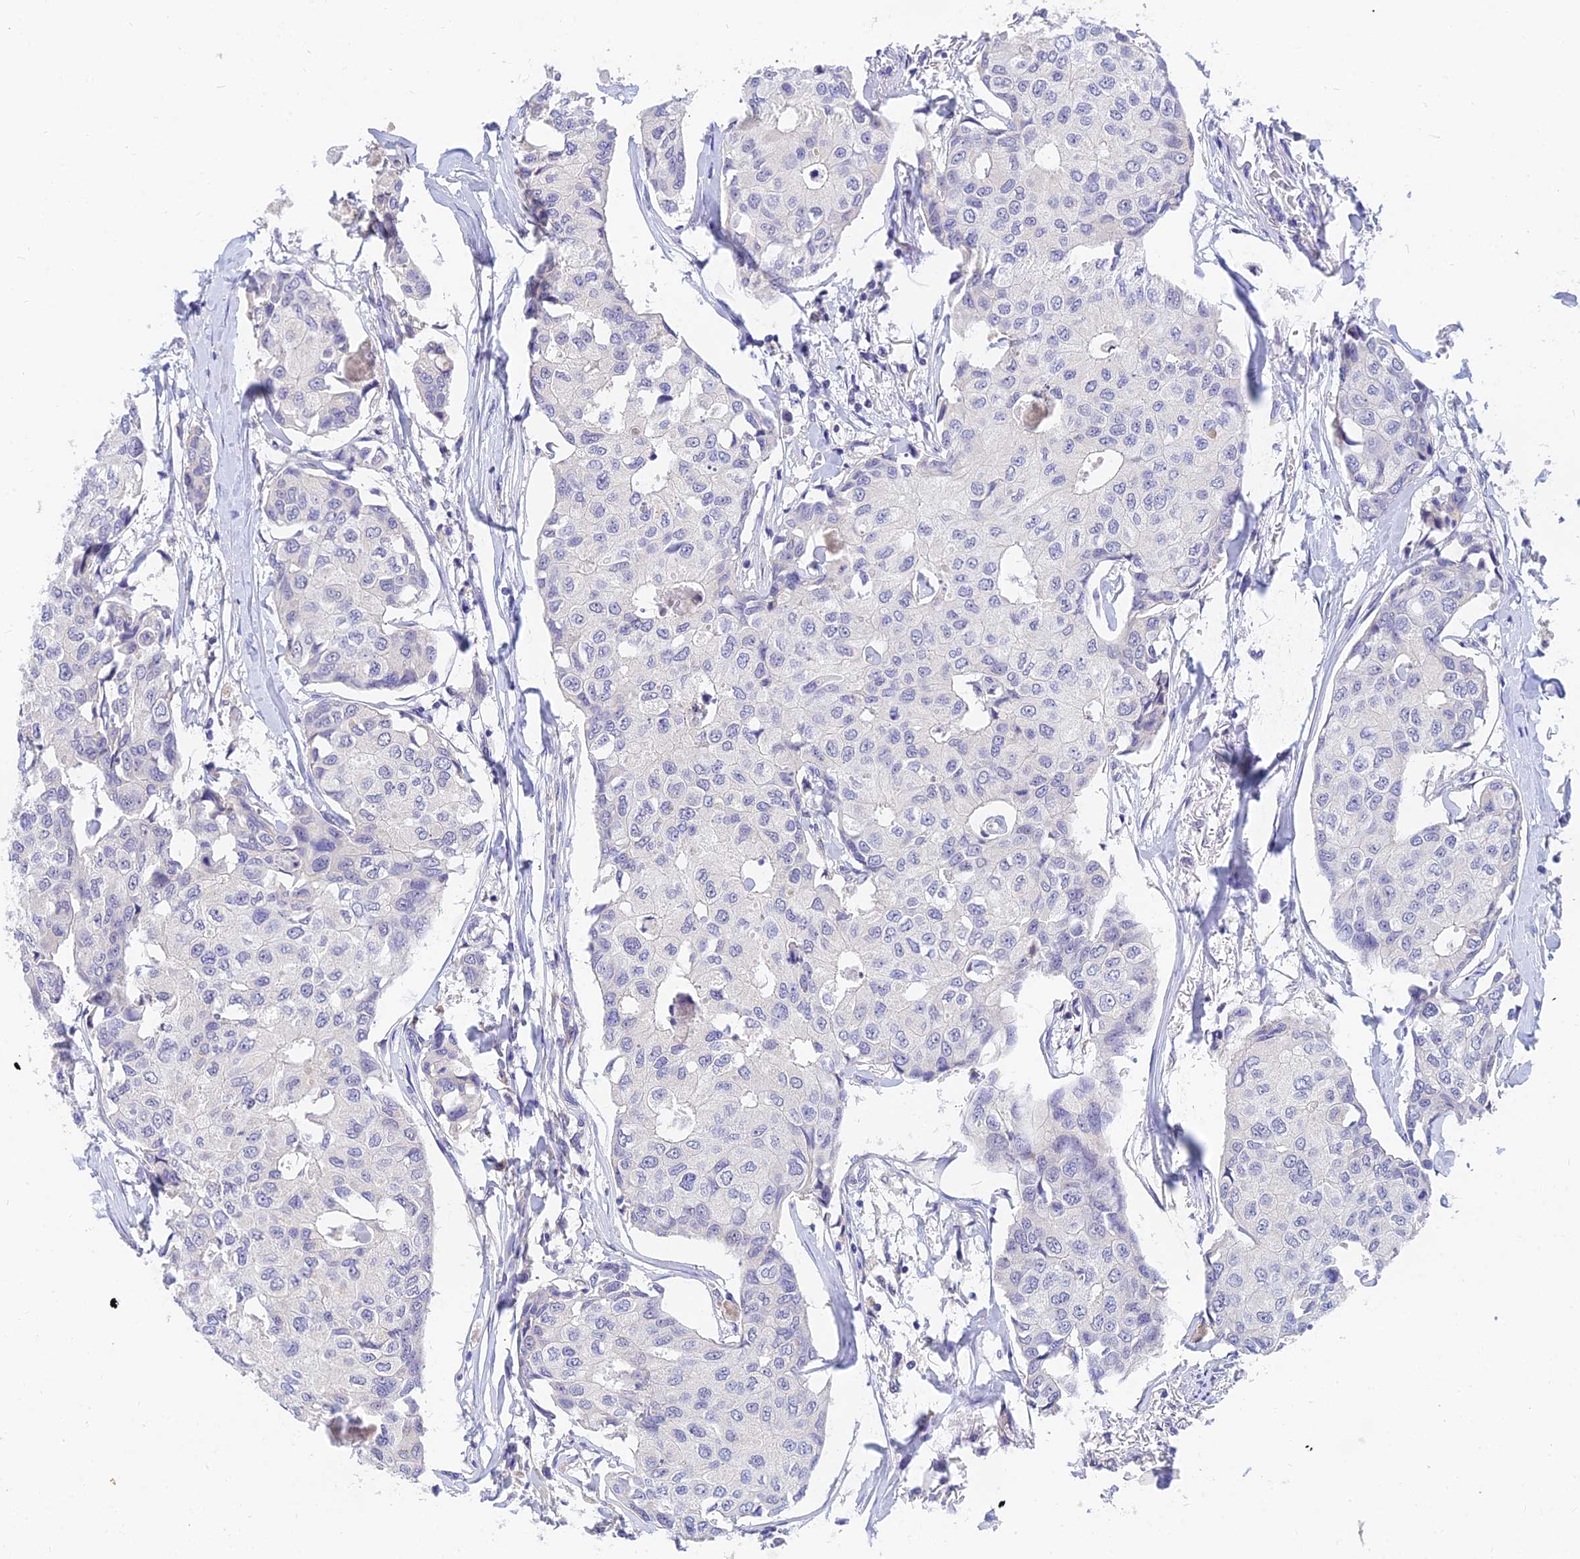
{"staining": {"intensity": "negative", "quantity": "none", "location": "none"}, "tissue": "breast cancer", "cell_type": "Tumor cells", "image_type": "cancer", "snomed": [{"axis": "morphology", "description": "Duct carcinoma"}, {"axis": "topography", "description": "Breast"}], "caption": "The IHC photomicrograph has no significant staining in tumor cells of breast cancer tissue.", "gene": "TMEM161B", "patient": {"sex": "female", "age": 80}}